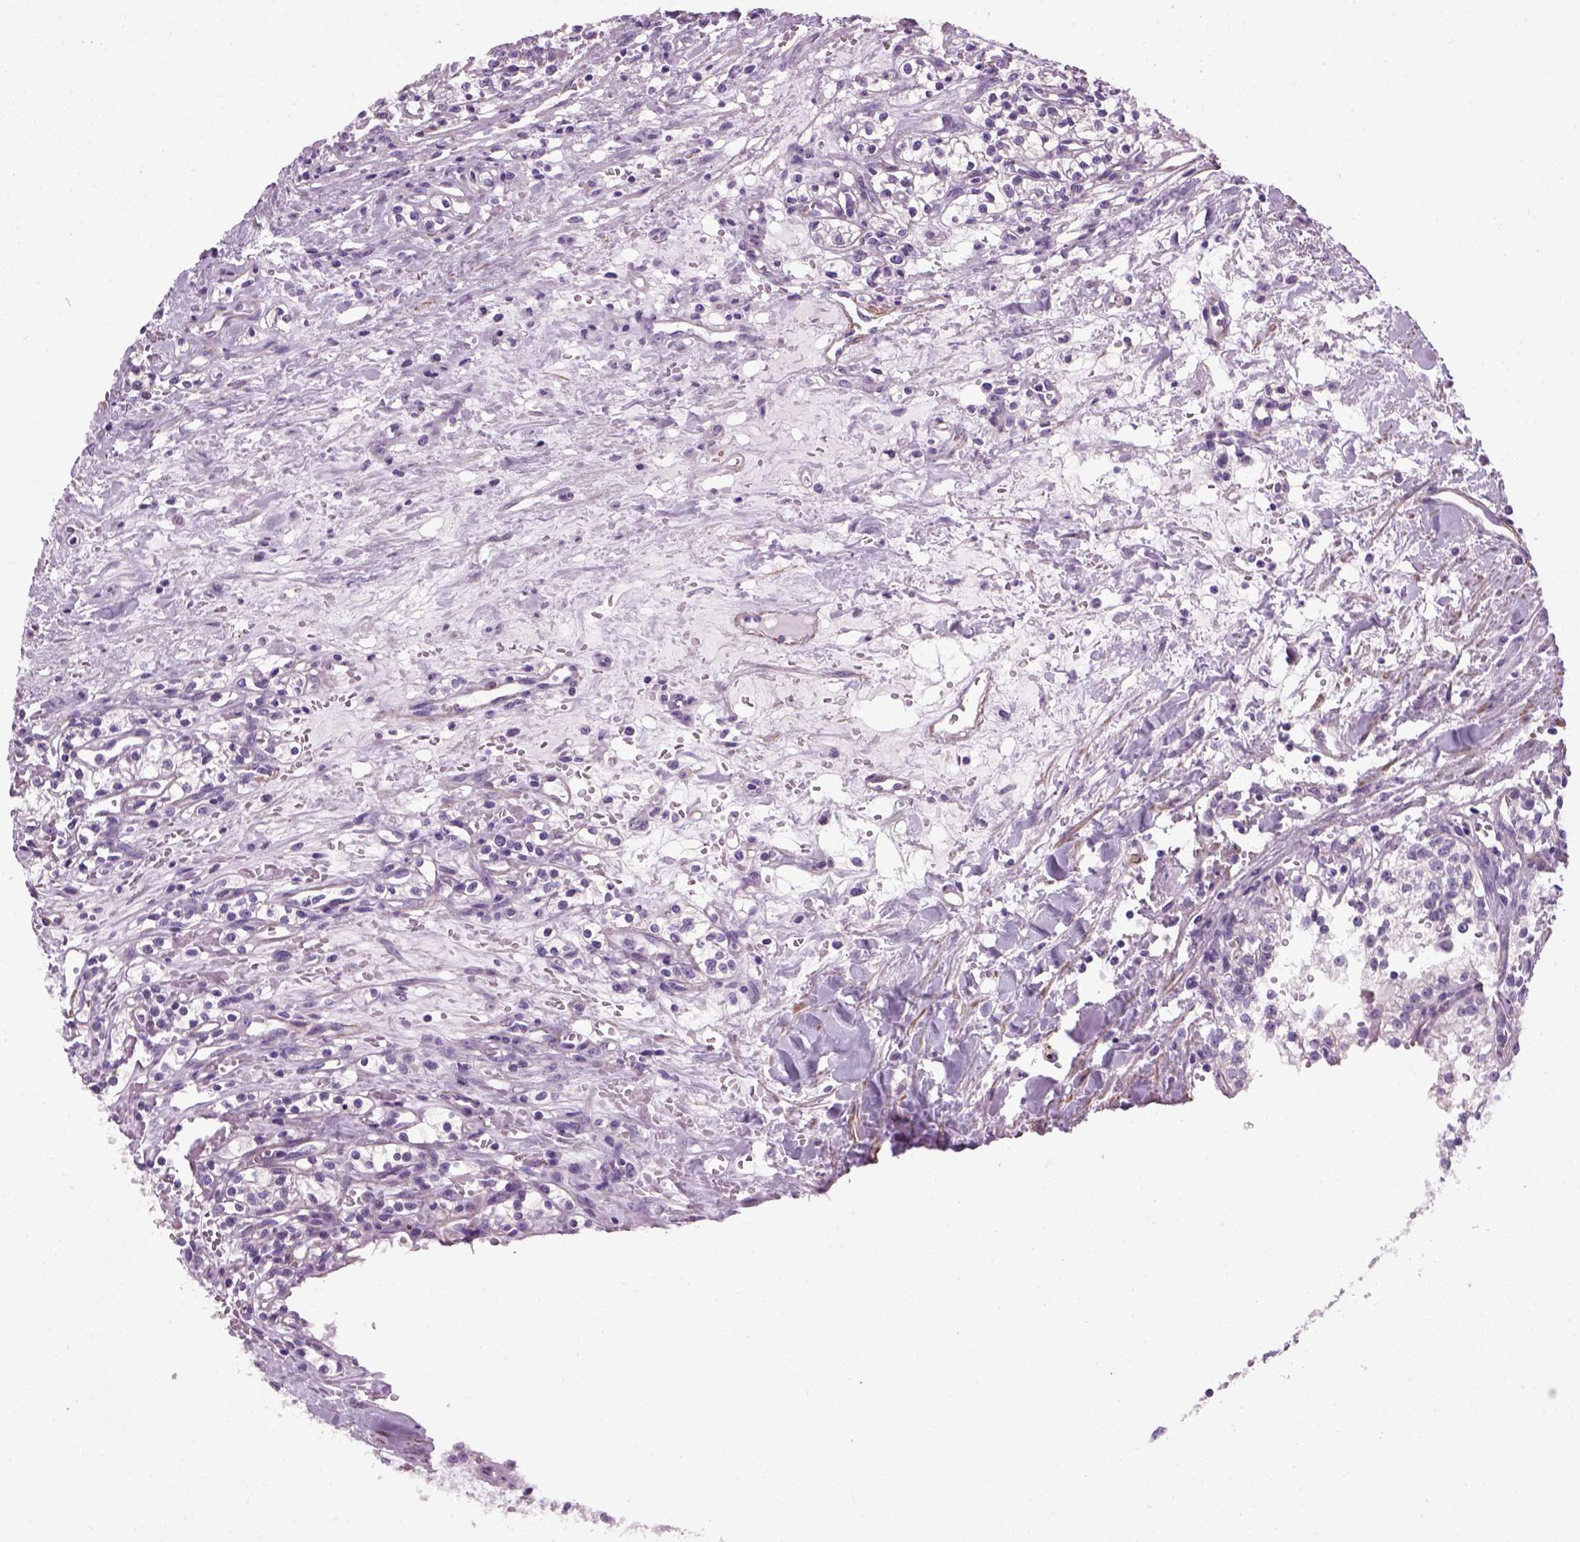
{"staining": {"intensity": "negative", "quantity": "none", "location": "none"}, "tissue": "renal cancer", "cell_type": "Tumor cells", "image_type": "cancer", "snomed": [{"axis": "morphology", "description": "Adenocarcinoma, NOS"}, {"axis": "topography", "description": "Kidney"}], "caption": "Immunohistochemistry (IHC) of renal cancer demonstrates no expression in tumor cells.", "gene": "FAM161A", "patient": {"sex": "male", "age": 36}}